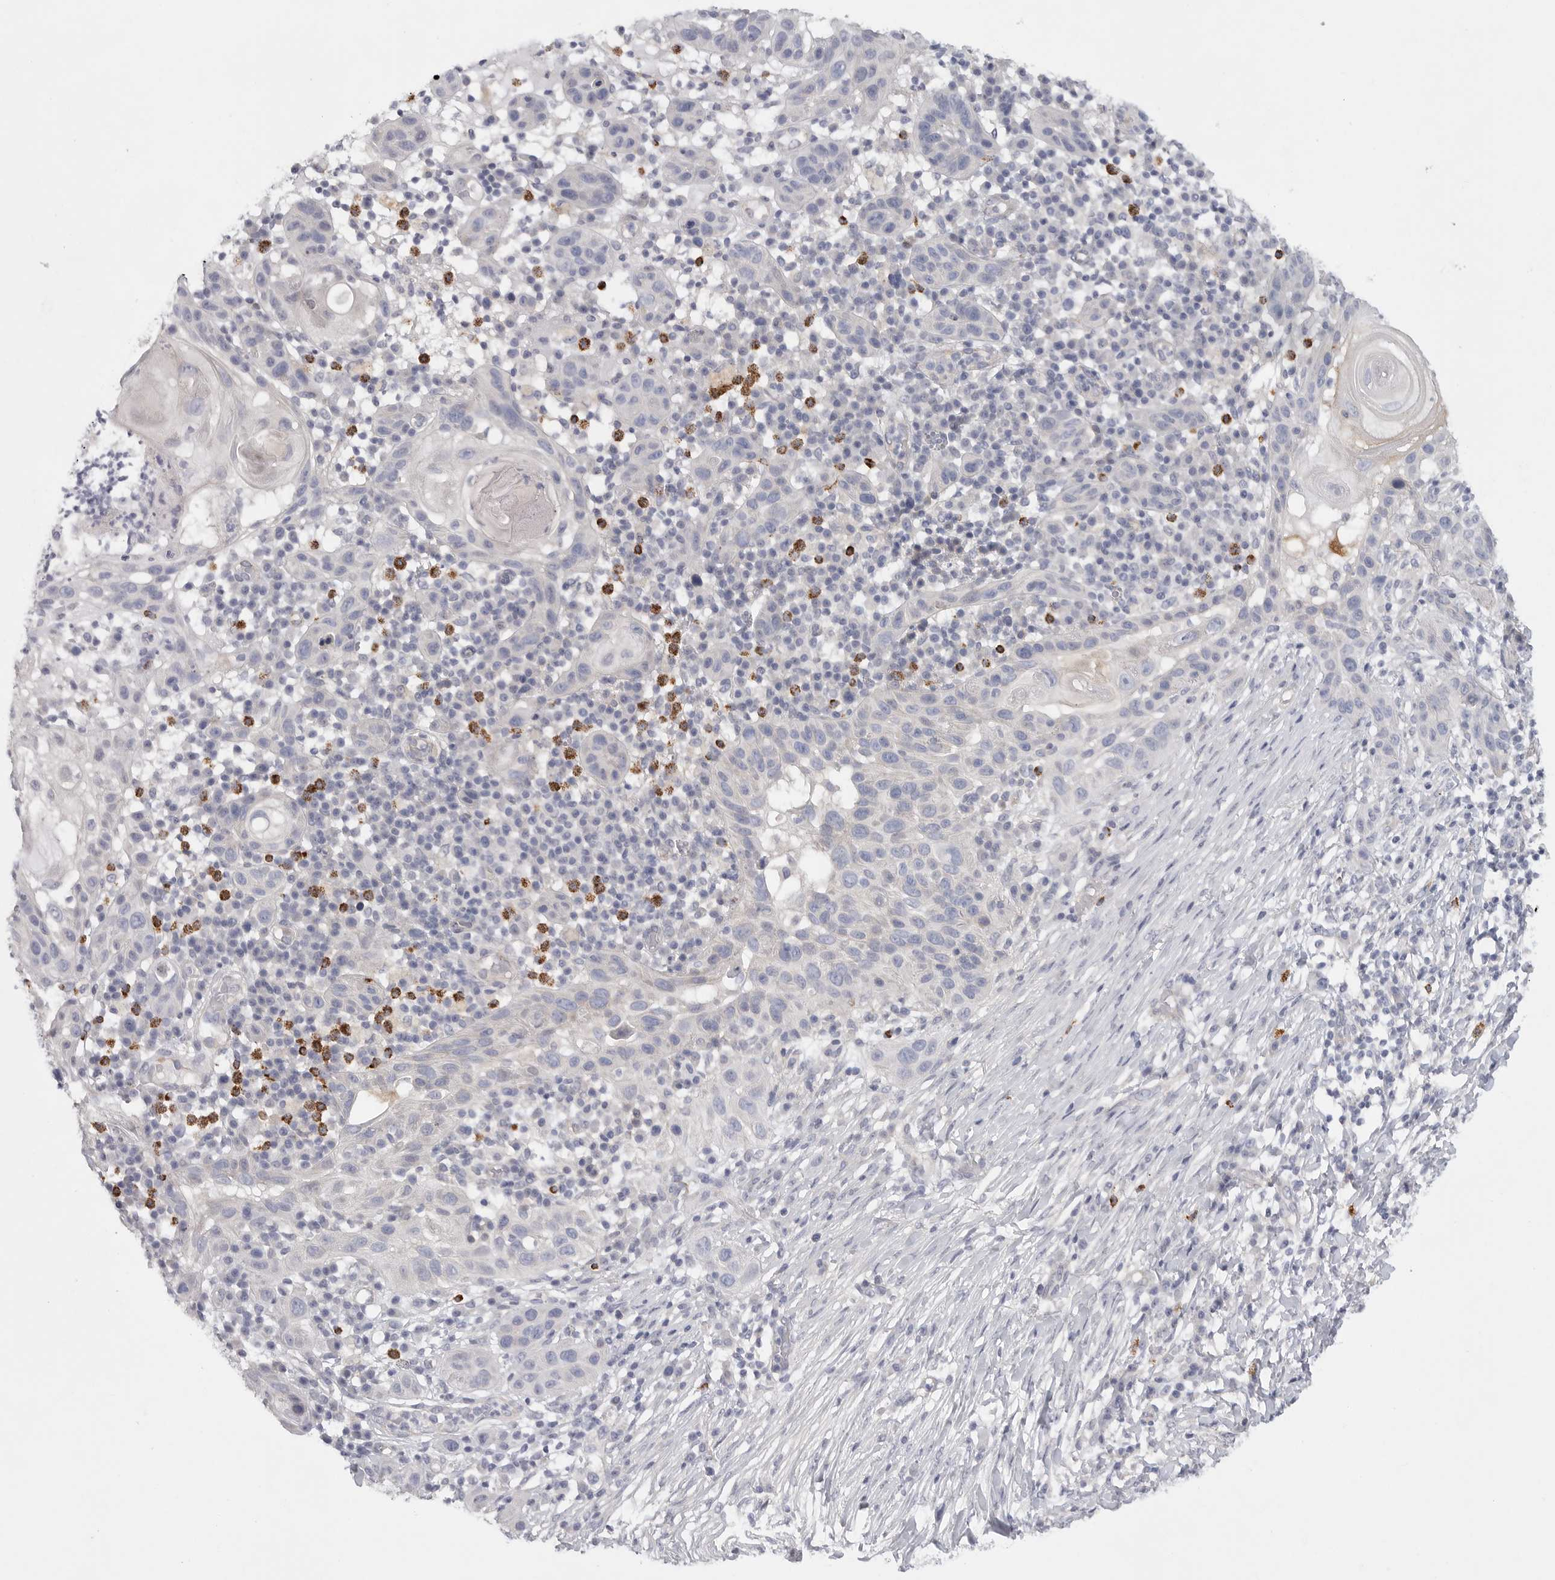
{"staining": {"intensity": "negative", "quantity": "none", "location": "none"}, "tissue": "skin cancer", "cell_type": "Tumor cells", "image_type": "cancer", "snomed": [{"axis": "morphology", "description": "Normal tissue, NOS"}, {"axis": "morphology", "description": "Squamous cell carcinoma, NOS"}, {"axis": "topography", "description": "Skin"}], "caption": "Tumor cells are negative for protein expression in human skin squamous cell carcinoma.", "gene": "ELP3", "patient": {"sex": "female", "age": 96}}